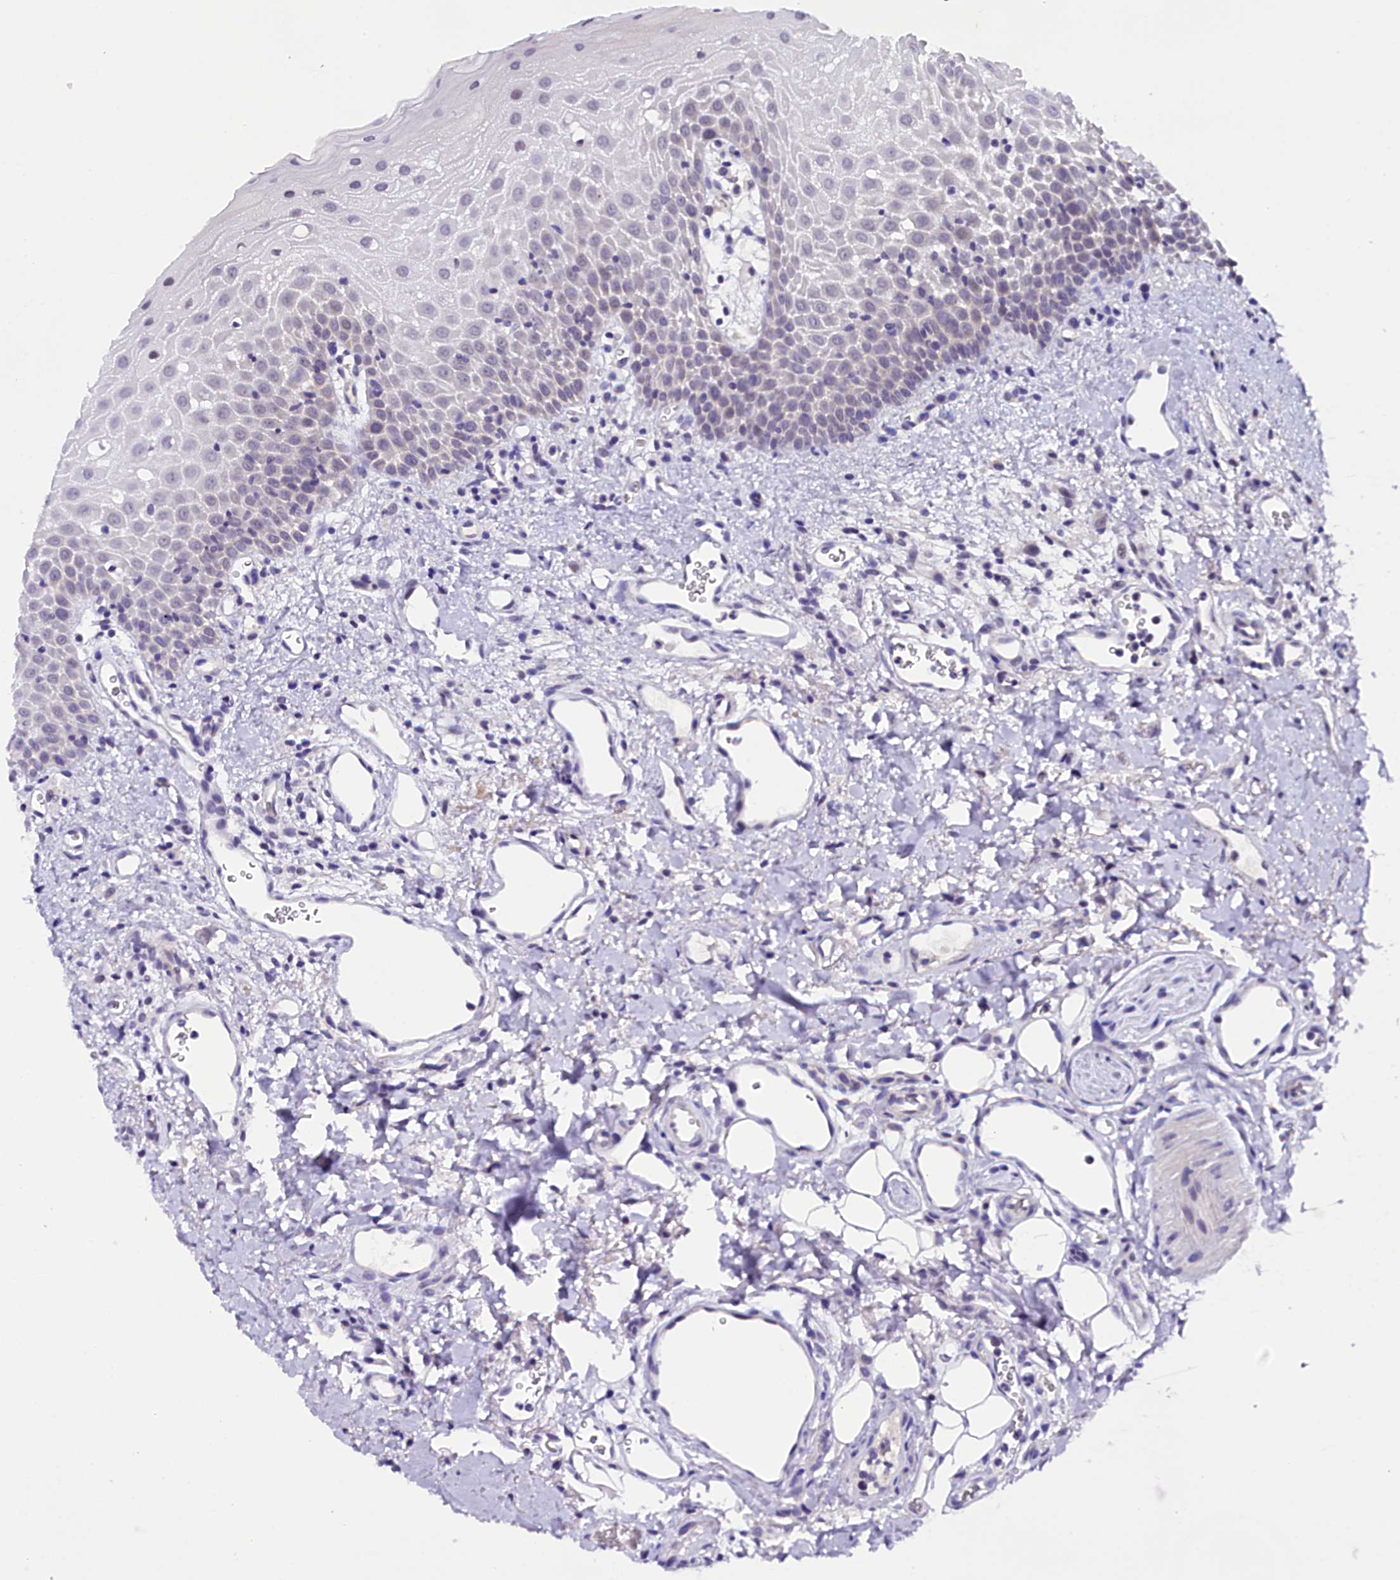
{"staining": {"intensity": "negative", "quantity": "none", "location": "none"}, "tissue": "oral mucosa", "cell_type": "Squamous epithelial cells", "image_type": "normal", "snomed": [{"axis": "morphology", "description": "Normal tissue, NOS"}, {"axis": "topography", "description": "Oral tissue"}], "caption": "Immunohistochemistry (IHC) image of benign oral mucosa stained for a protein (brown), which demonstrates no positivity in squamous epithelial cells.", "gene": "IQCN", "patient": {"sex": "female", "age": 70}}